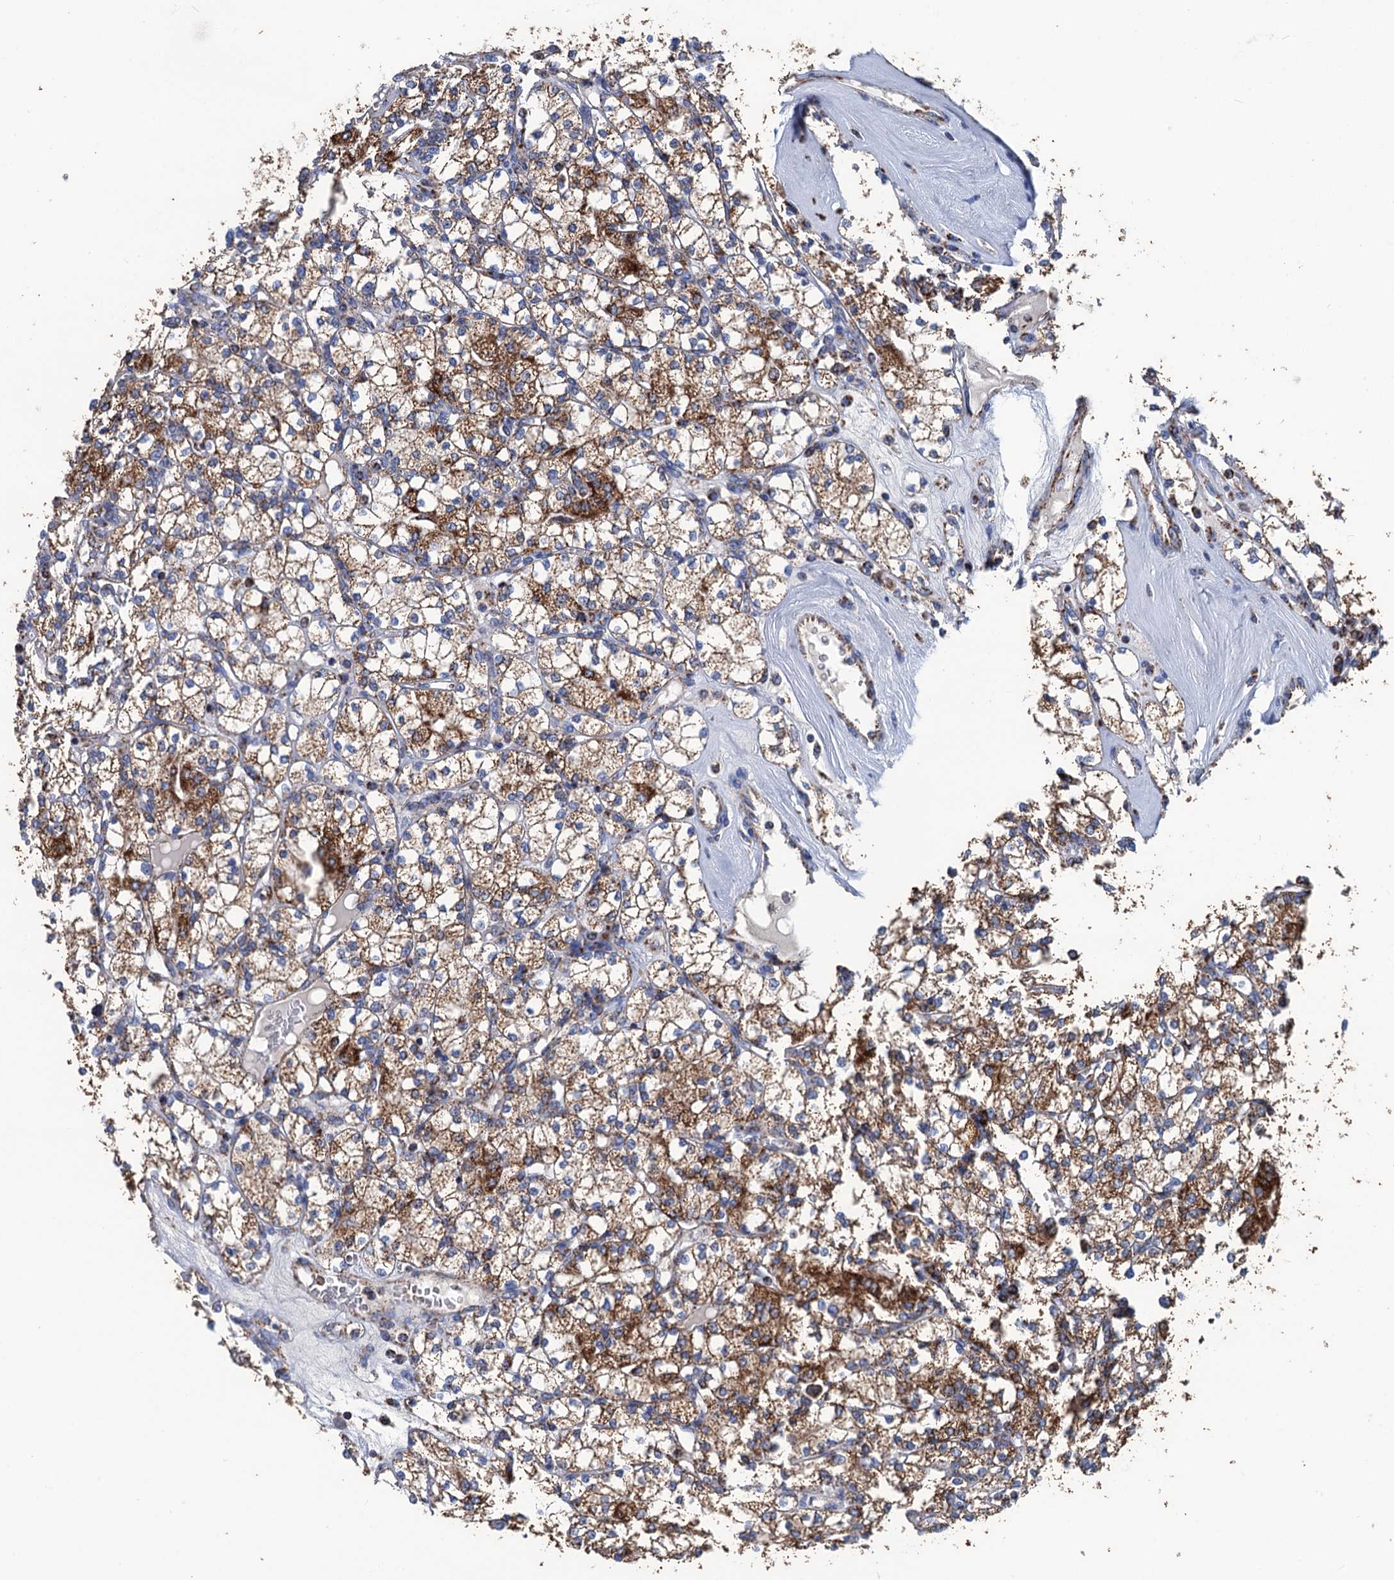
{"staining": {"intensity": "strong", "quantity": ">75%", "location": "cytoplasmic/membranous"}, "tissue": "renal cancer", "cell_type": "Tumor cells", "image_type": "cancer", "snomed": [{"axis": "morphology", "description": "Adenocarcinoma, NOS"}, {"axis": "topography", "description": "Kidney"}], "caption": "Immunohistochemical staining of renal adenocarcinoma displays high levels of strong cytoplasmic/membranous protein staining in approximately >75% of tumor cells.", "gene": "IVD", "patient": {"sex": "male", "age": 77}}